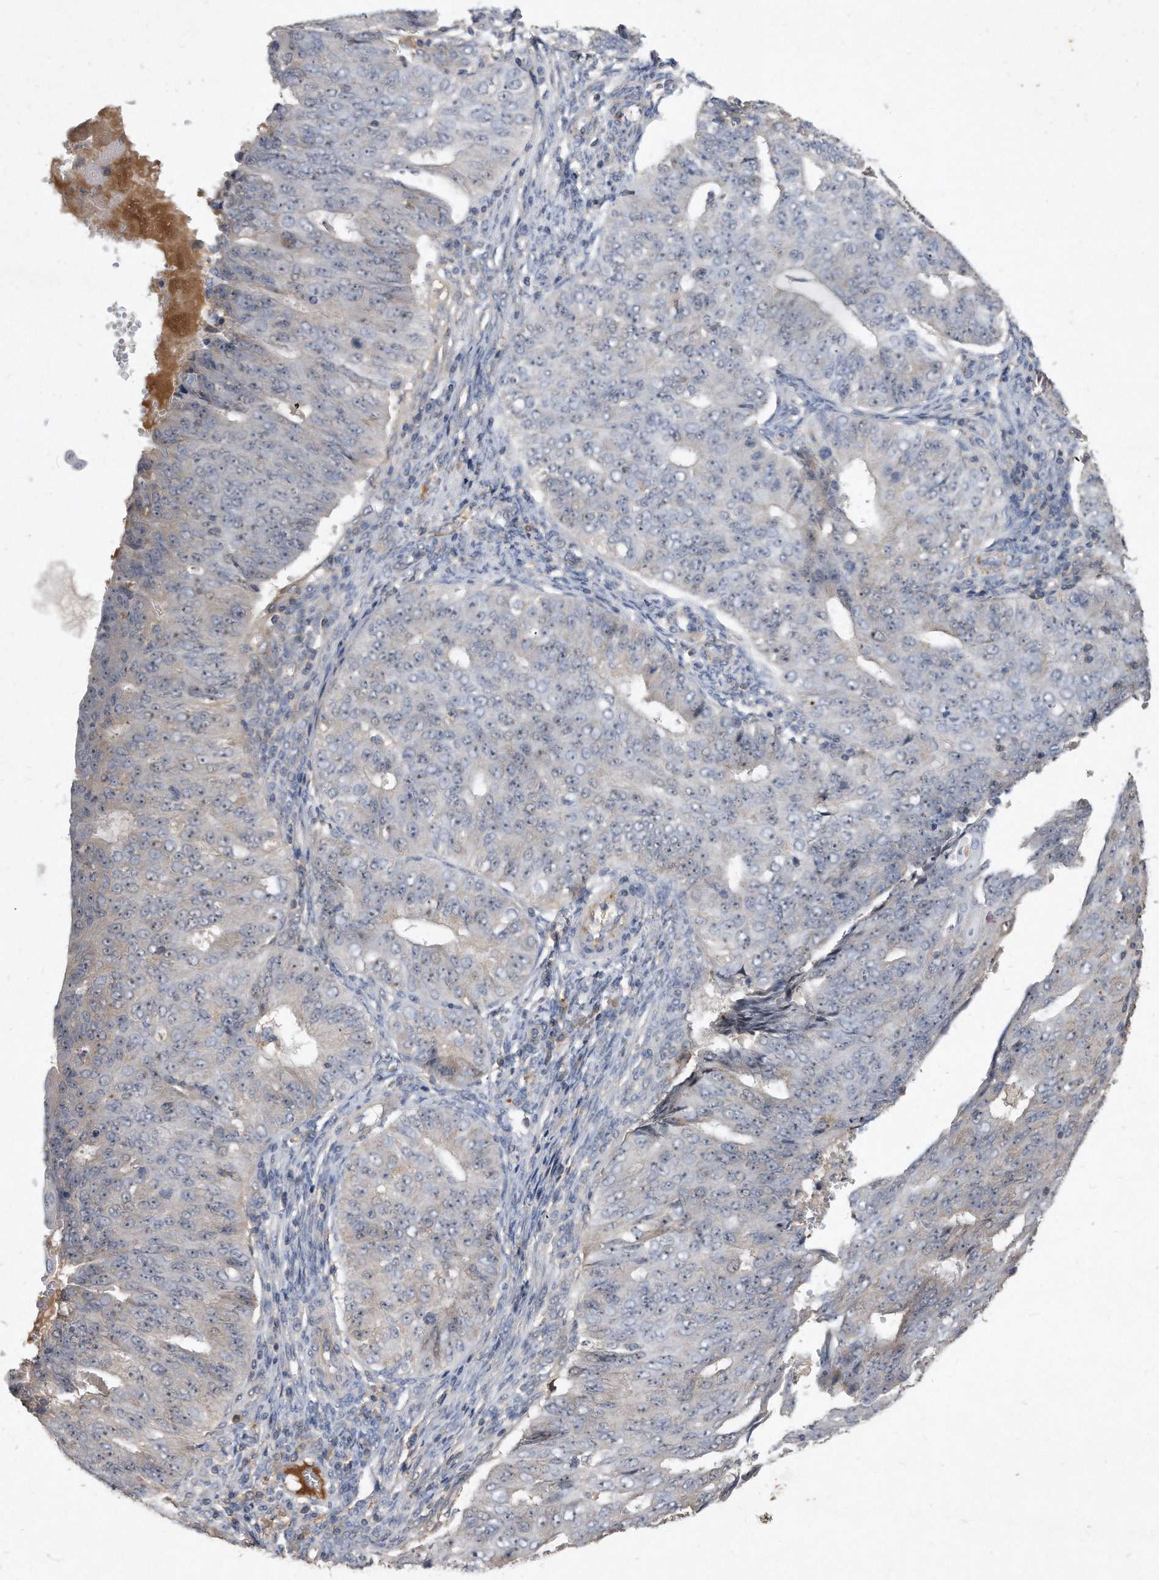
{"staining": {"intensity": "weak", "quantity": "<25%", "location": "nuclear"}, "tissue": "endometrial cancer", "cell_type": "Tumor cells", "image_type": "cancer", "snomed": [{"axis": "morphology", "description": "Adenocarcinoma, NOS"}, {"axis": "topography", "description": "Endometrium"}], "caption": "A histopathology image of human adenocarcinoma (endometrial) is negative for staining in tumor cells.", "gene": "PGBD2", "patient": {"sex": "female", "age": 32}}